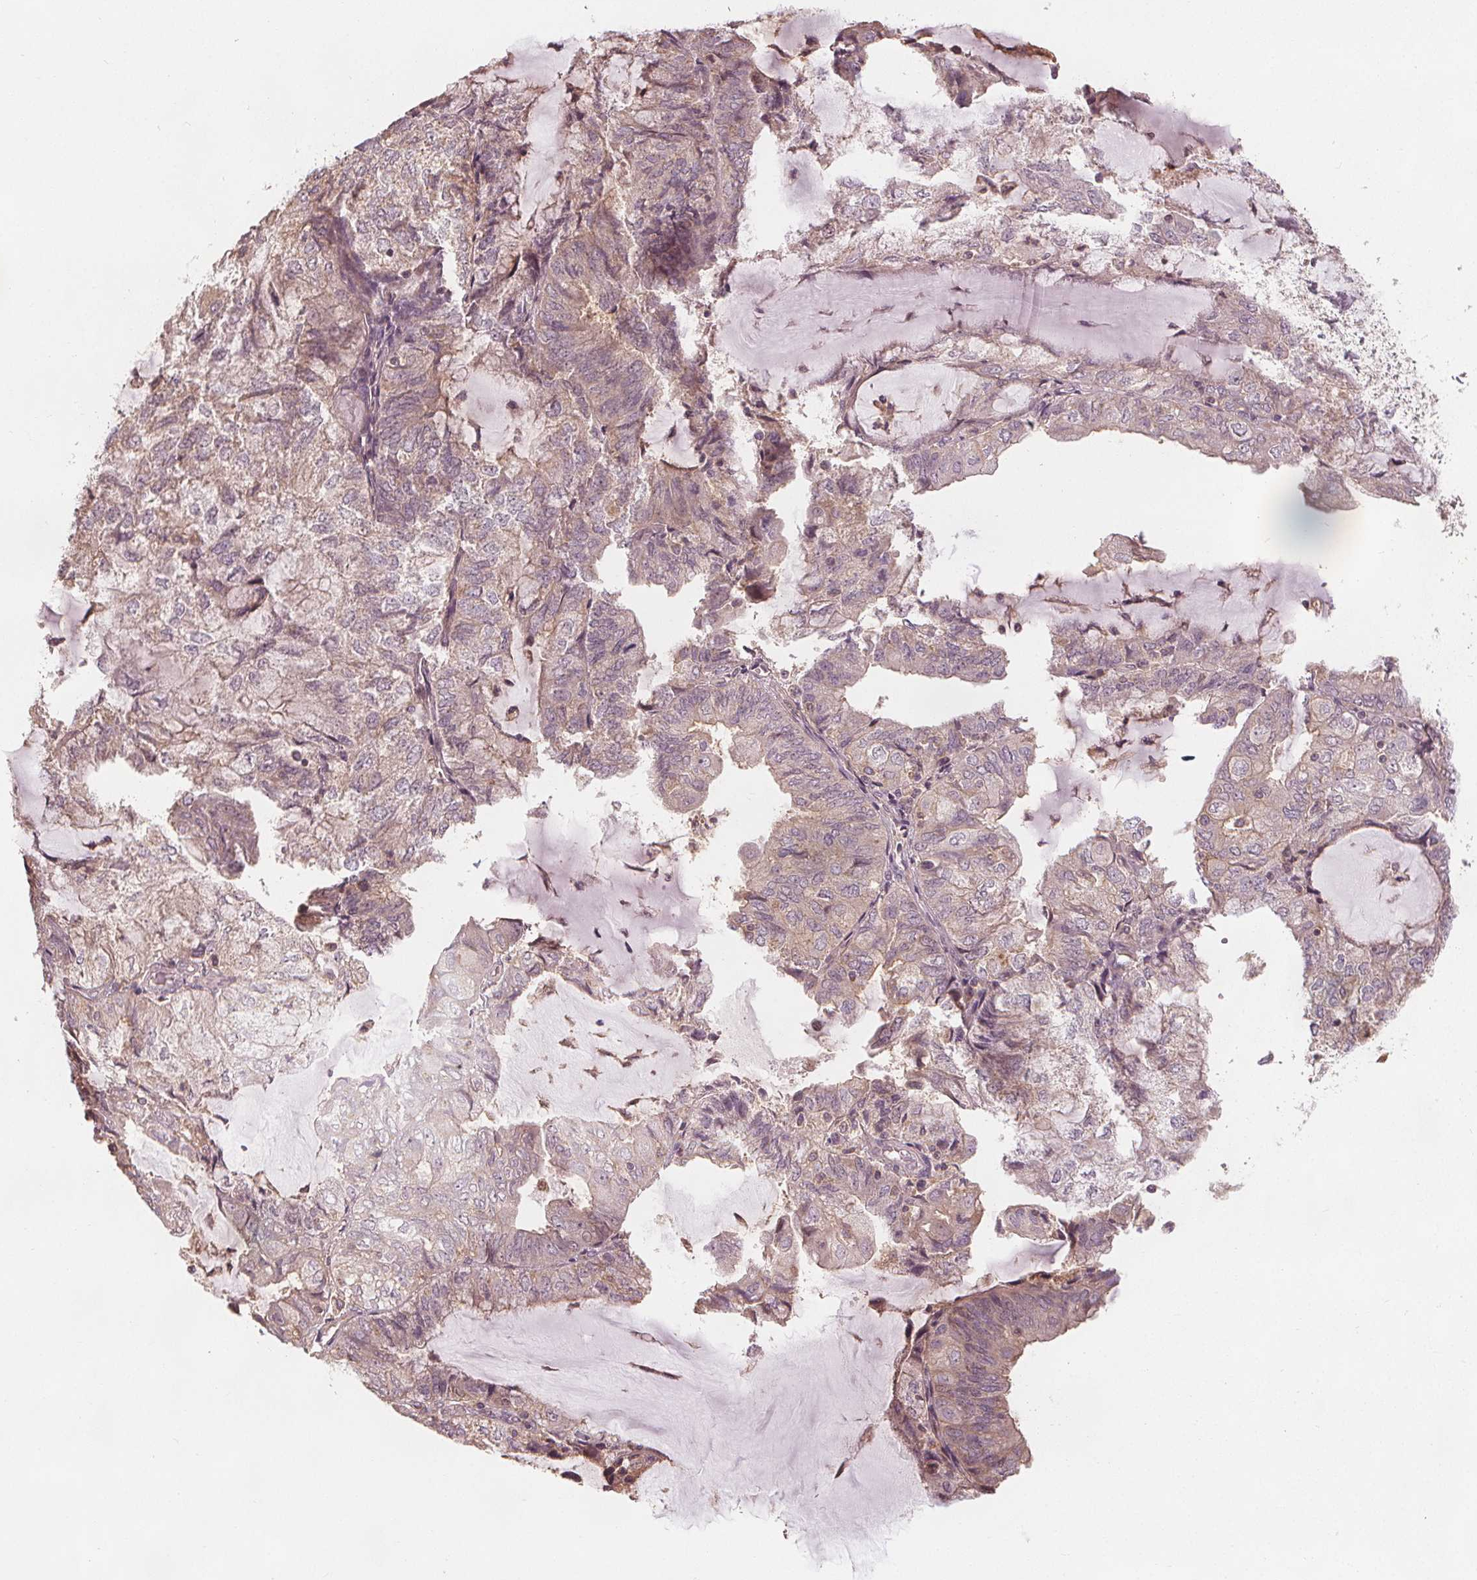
{"staining": {"intensity": "weak", "quantity": "<25%", "location": "cytoplasmic/membranous"}, "tissue": "endometrial cancer", "cell_type": "Tumor cells", "image_type": "cancer", "snomed": [{"axis": "morphology", "description": "Adenocarcinoma, NOS"}, {"axis": "topography", "description": "Endometrium"}], "caption": "Tumor cells show no significant protein positivity in endometrial cancer.", "gene": "GNB2", "patient": {"sex": "female", "age": 81}}